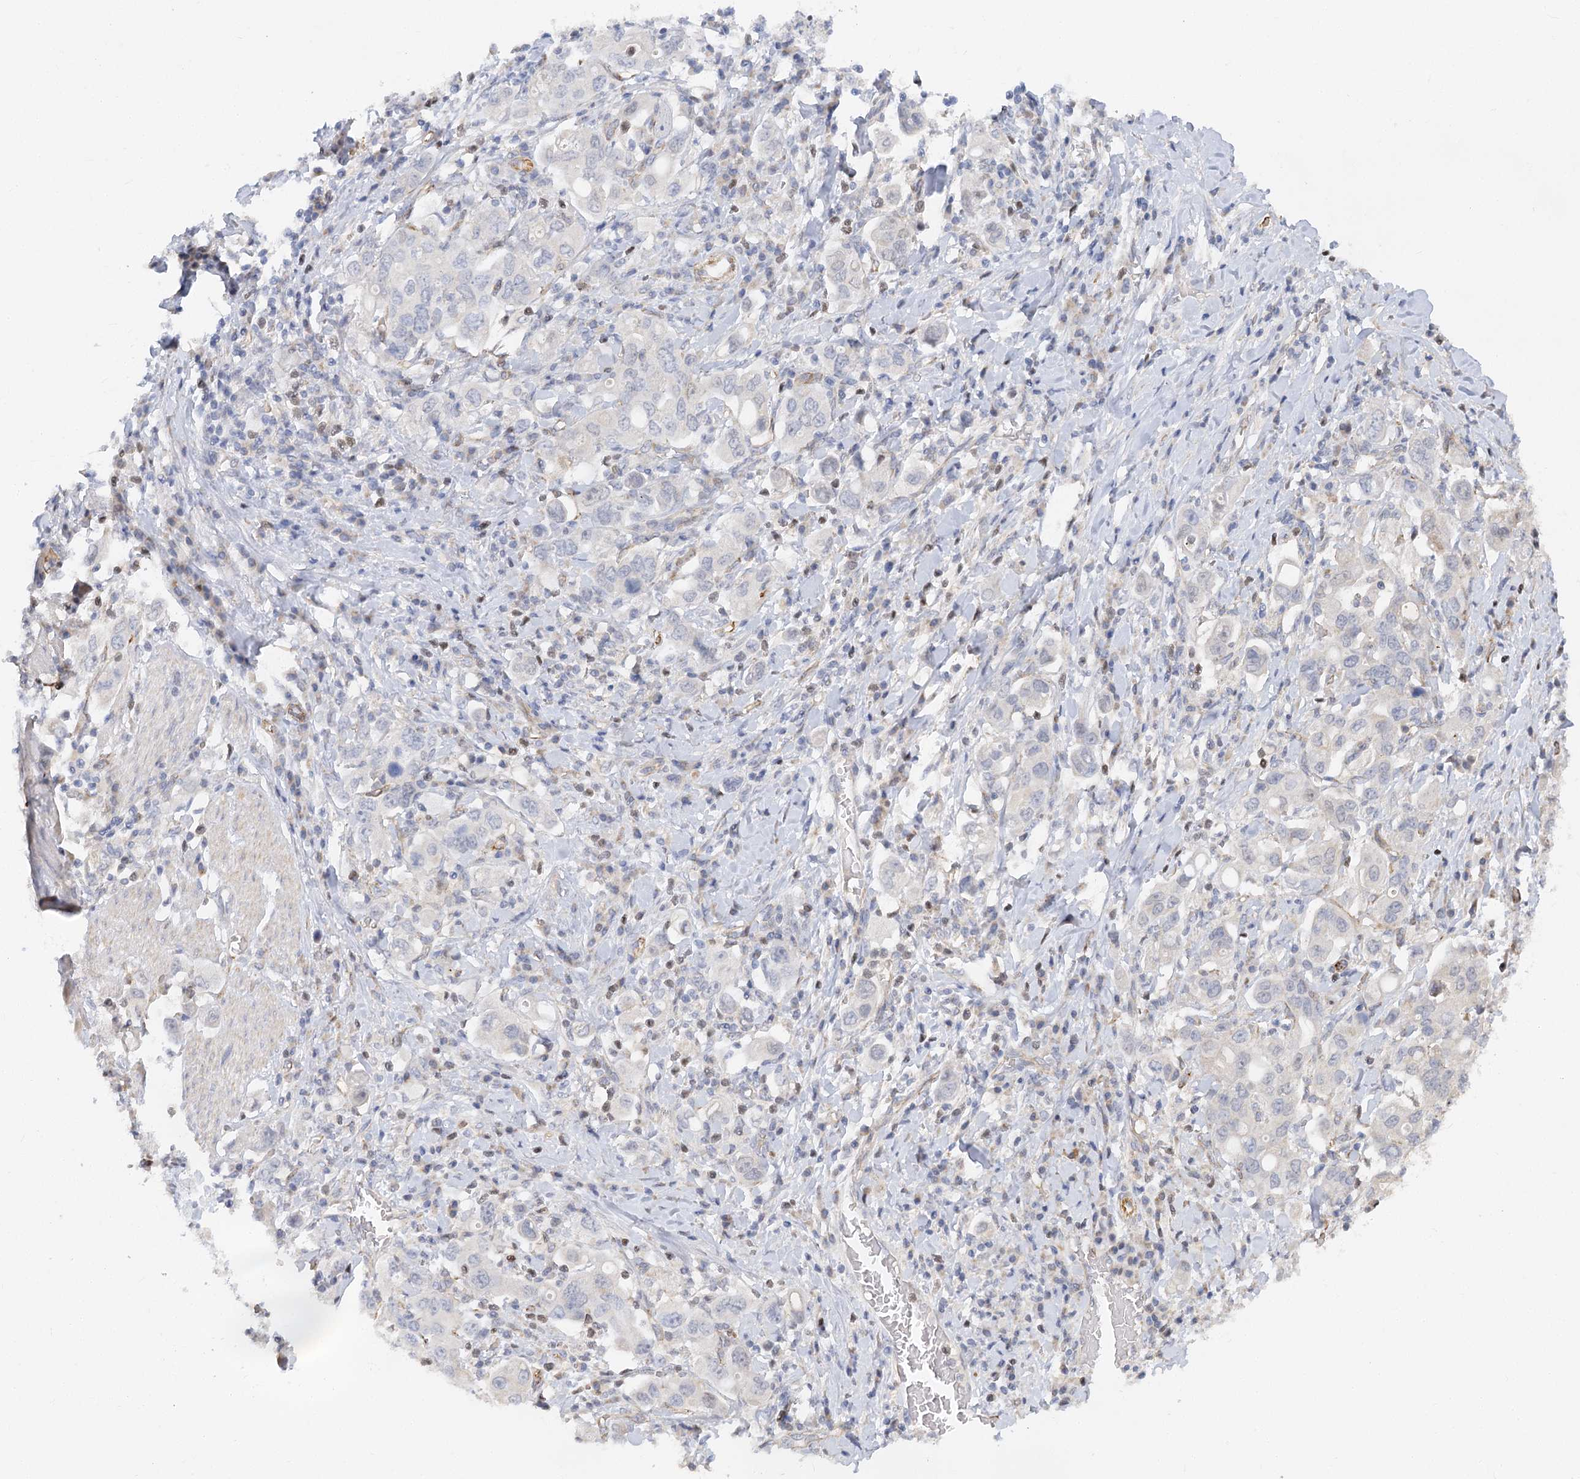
{"staining": {"intensity": "negative", "quantity": "none", "location": "none"}, "tissue": "stomach cancer", "cell_type": "Tumor cells", "image_type": "cancer", "snomed": [{"axis": "morphology", "description": "Adenocarcinoma, NOS"}, {"axis": "topography", "description": "Stomach, upper"}], "caption": "Immunohistochemistry histopathology image of neoplastic tissue: adenocarcinoma (stomach) stained with DAB demonstrates no significant protein expression in tumor cells.", "gene": "NELL2", "patient": {"sex": "male", "age": 62}}